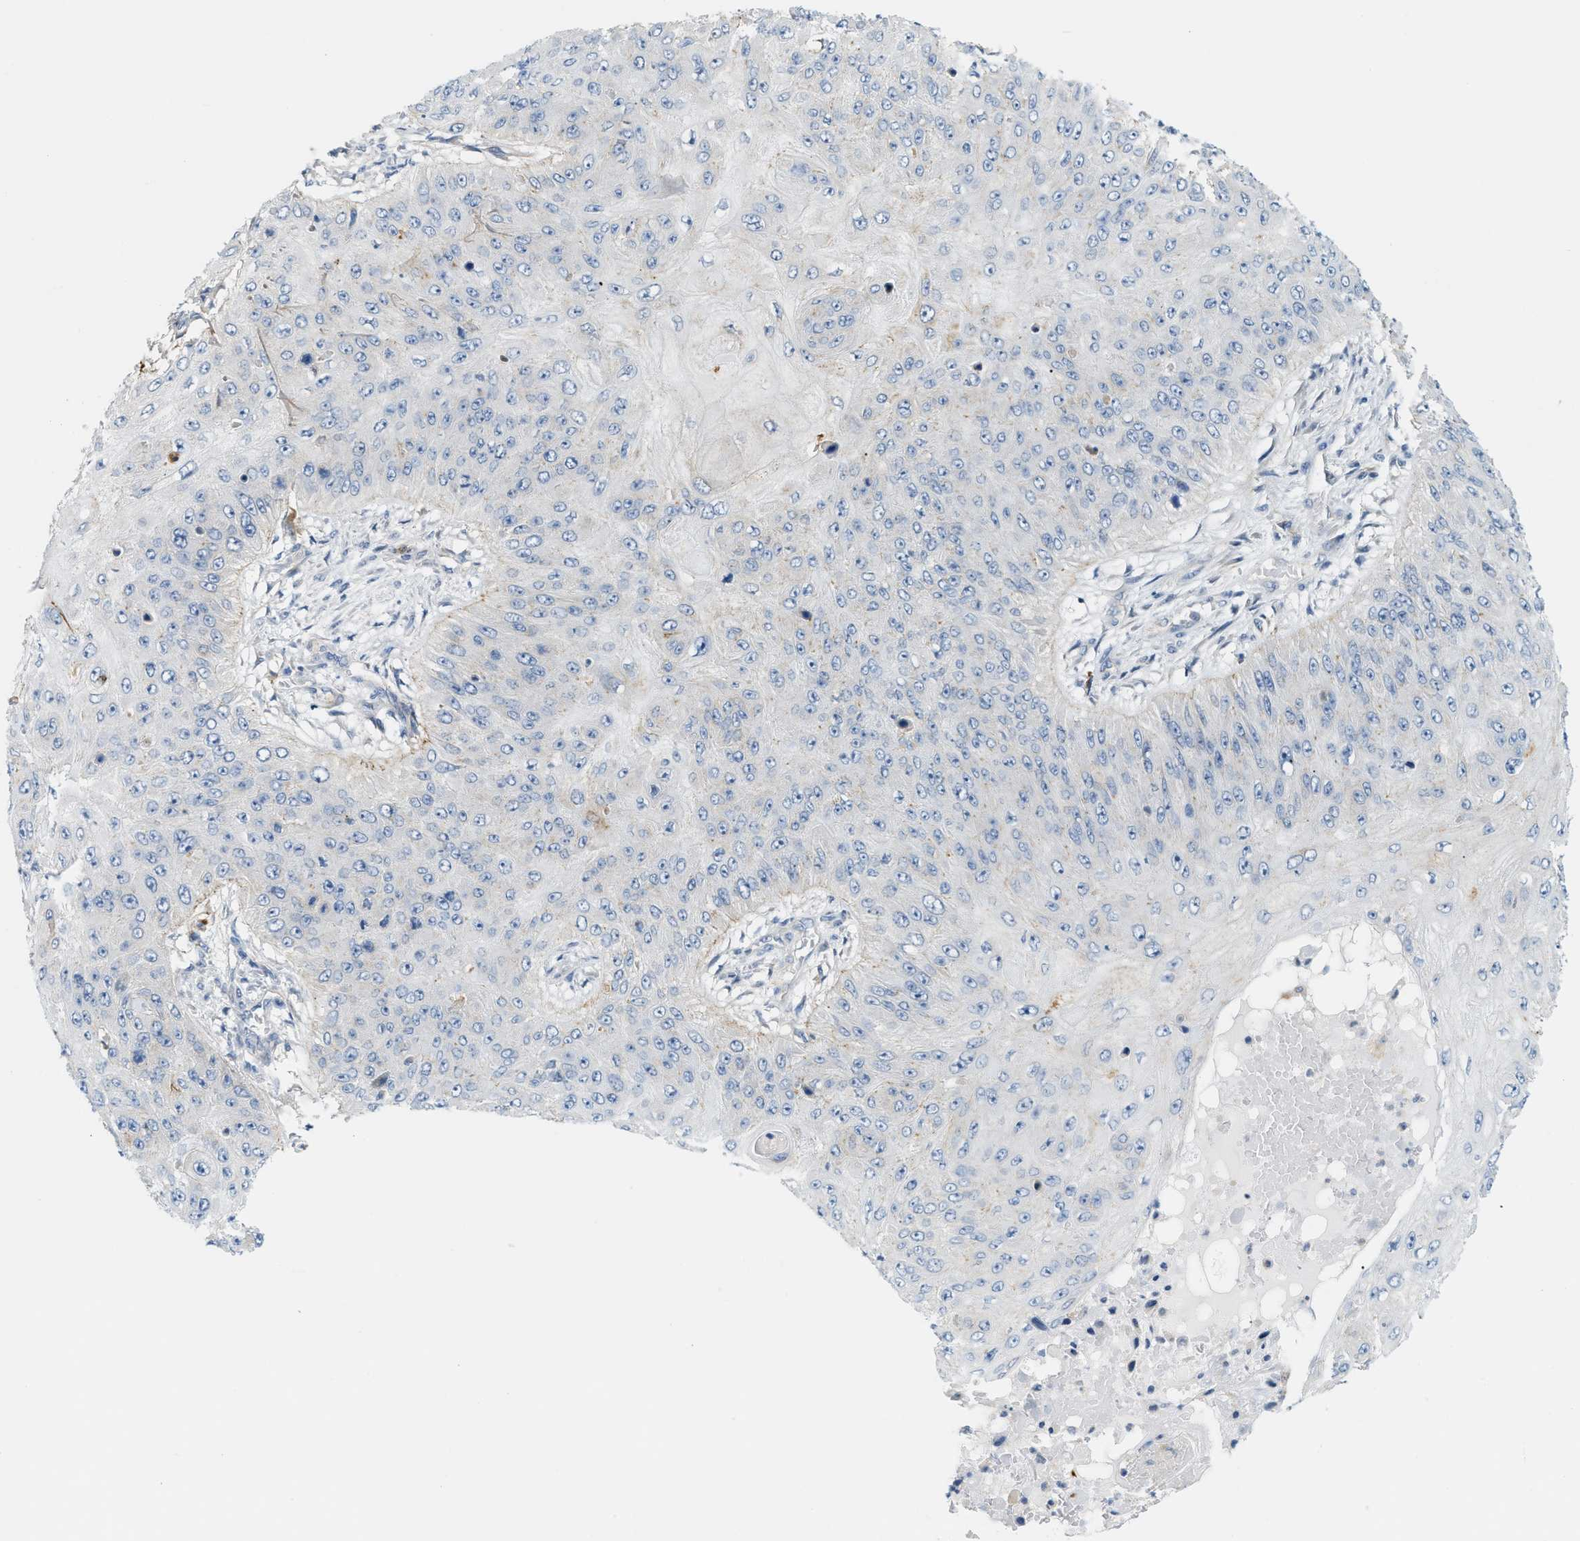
{"staining": {"intensity": "negative", "quantity": "none", "location": "none"}, "tissue": "skin cancer", "cell_type": "Tumor cells", "image_type": "cancer", "snomed": [{"axis": "morphology", "description": "Squamous cell carcinoma, NOS"}, {"axis": "topography", "description": "Skin"}], "caption": "Micrograph shows no significant protein positivity in tumor cells of skin squamous cell carcinoma.", "gene": "LMBRD1", "patient": {"sex": "female", "age": 80}}